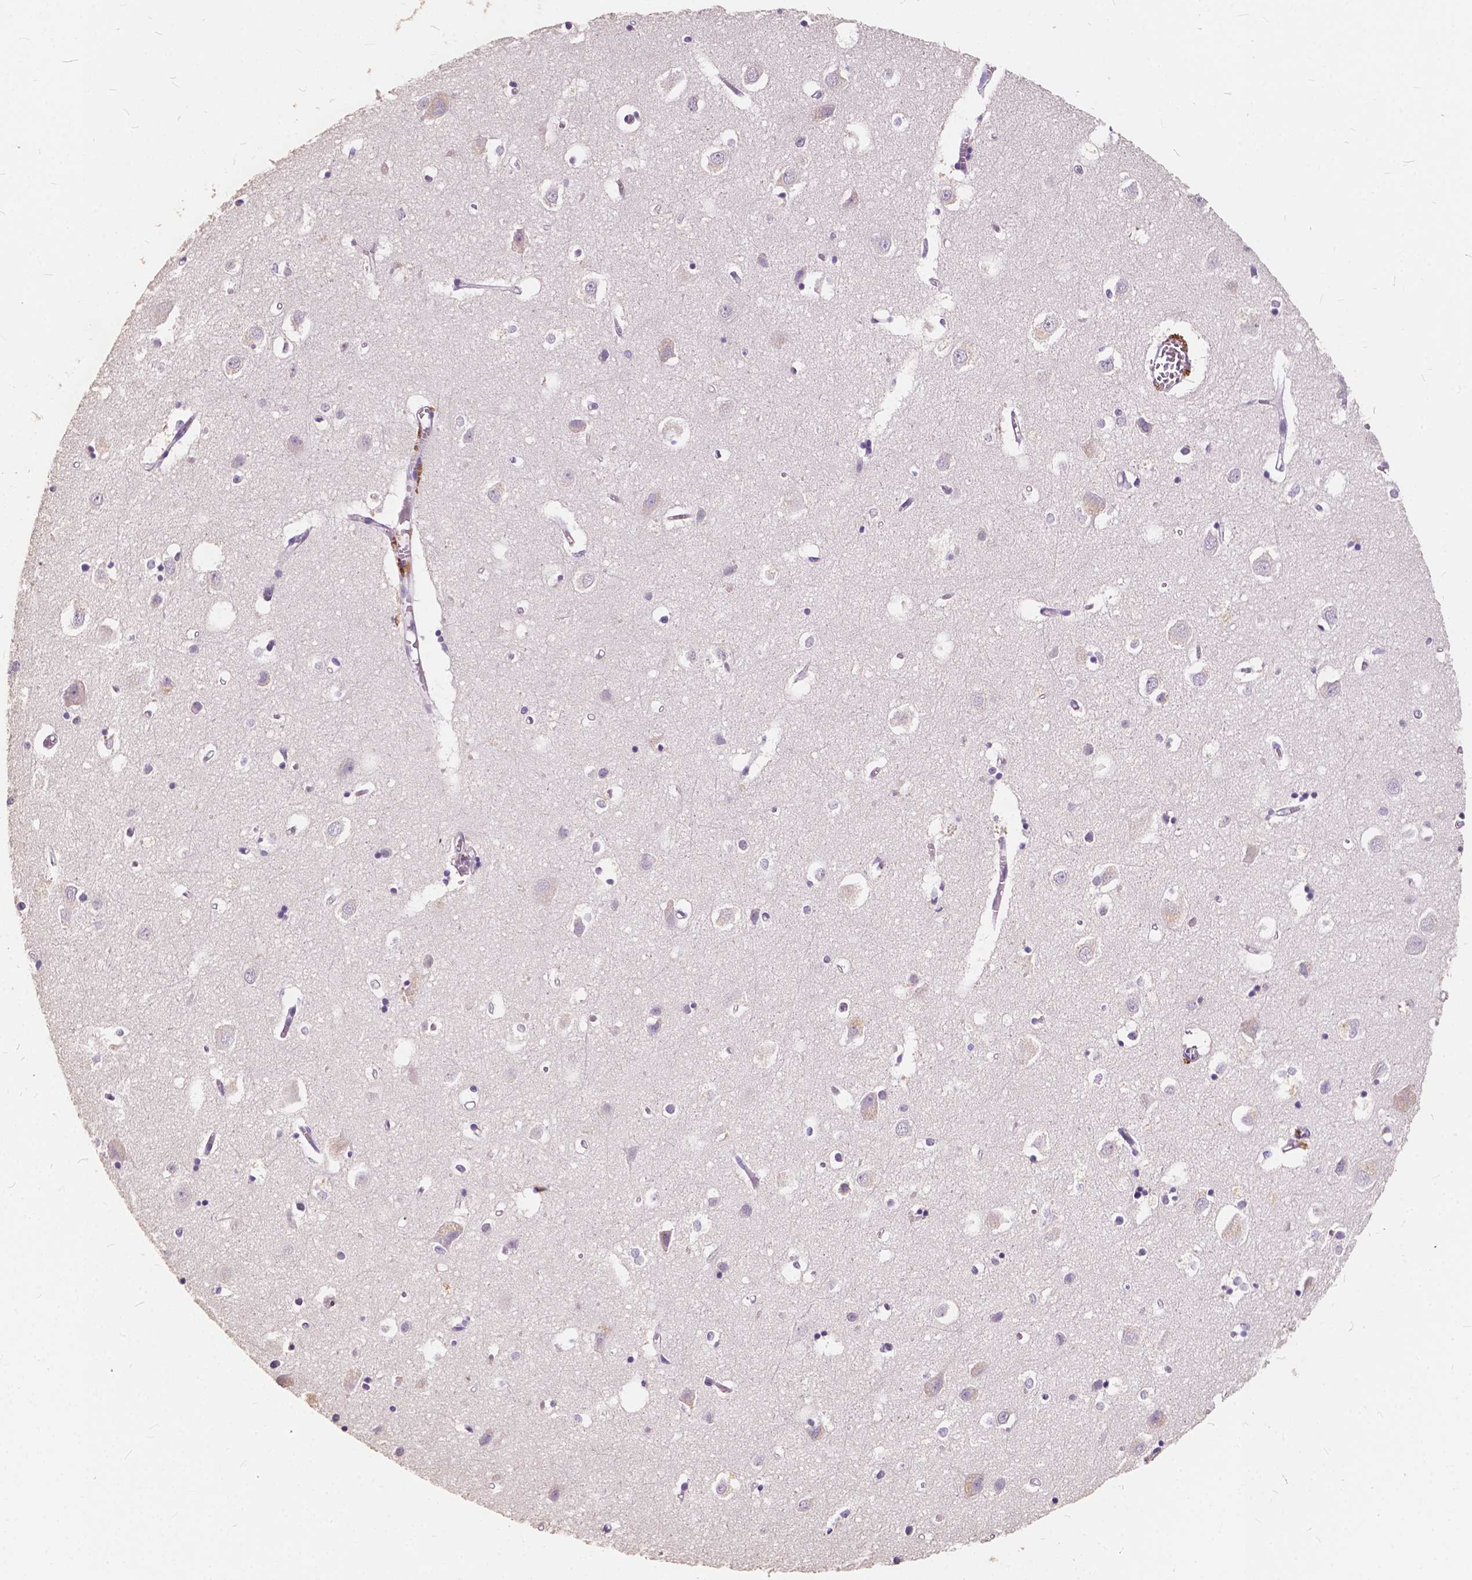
{"staining": {"intensity": "negative", "quantity": "none", "location": "none"}, "tissue": "cerebral cortex", "cell_type": "Endothelial cells", "image_type": "normal", "snomed": [{"axis": "morphology", "description": "Normal tissue, NOS"}, {"axis": "topography", "description": "Cerebral cortex"}], "caption": "Photomicrograph shows no protein expression in endothelial cells of benign cerebral cortex.", "gene": "SLC7A8", "patient": {"sex": "male", "age": 70}}